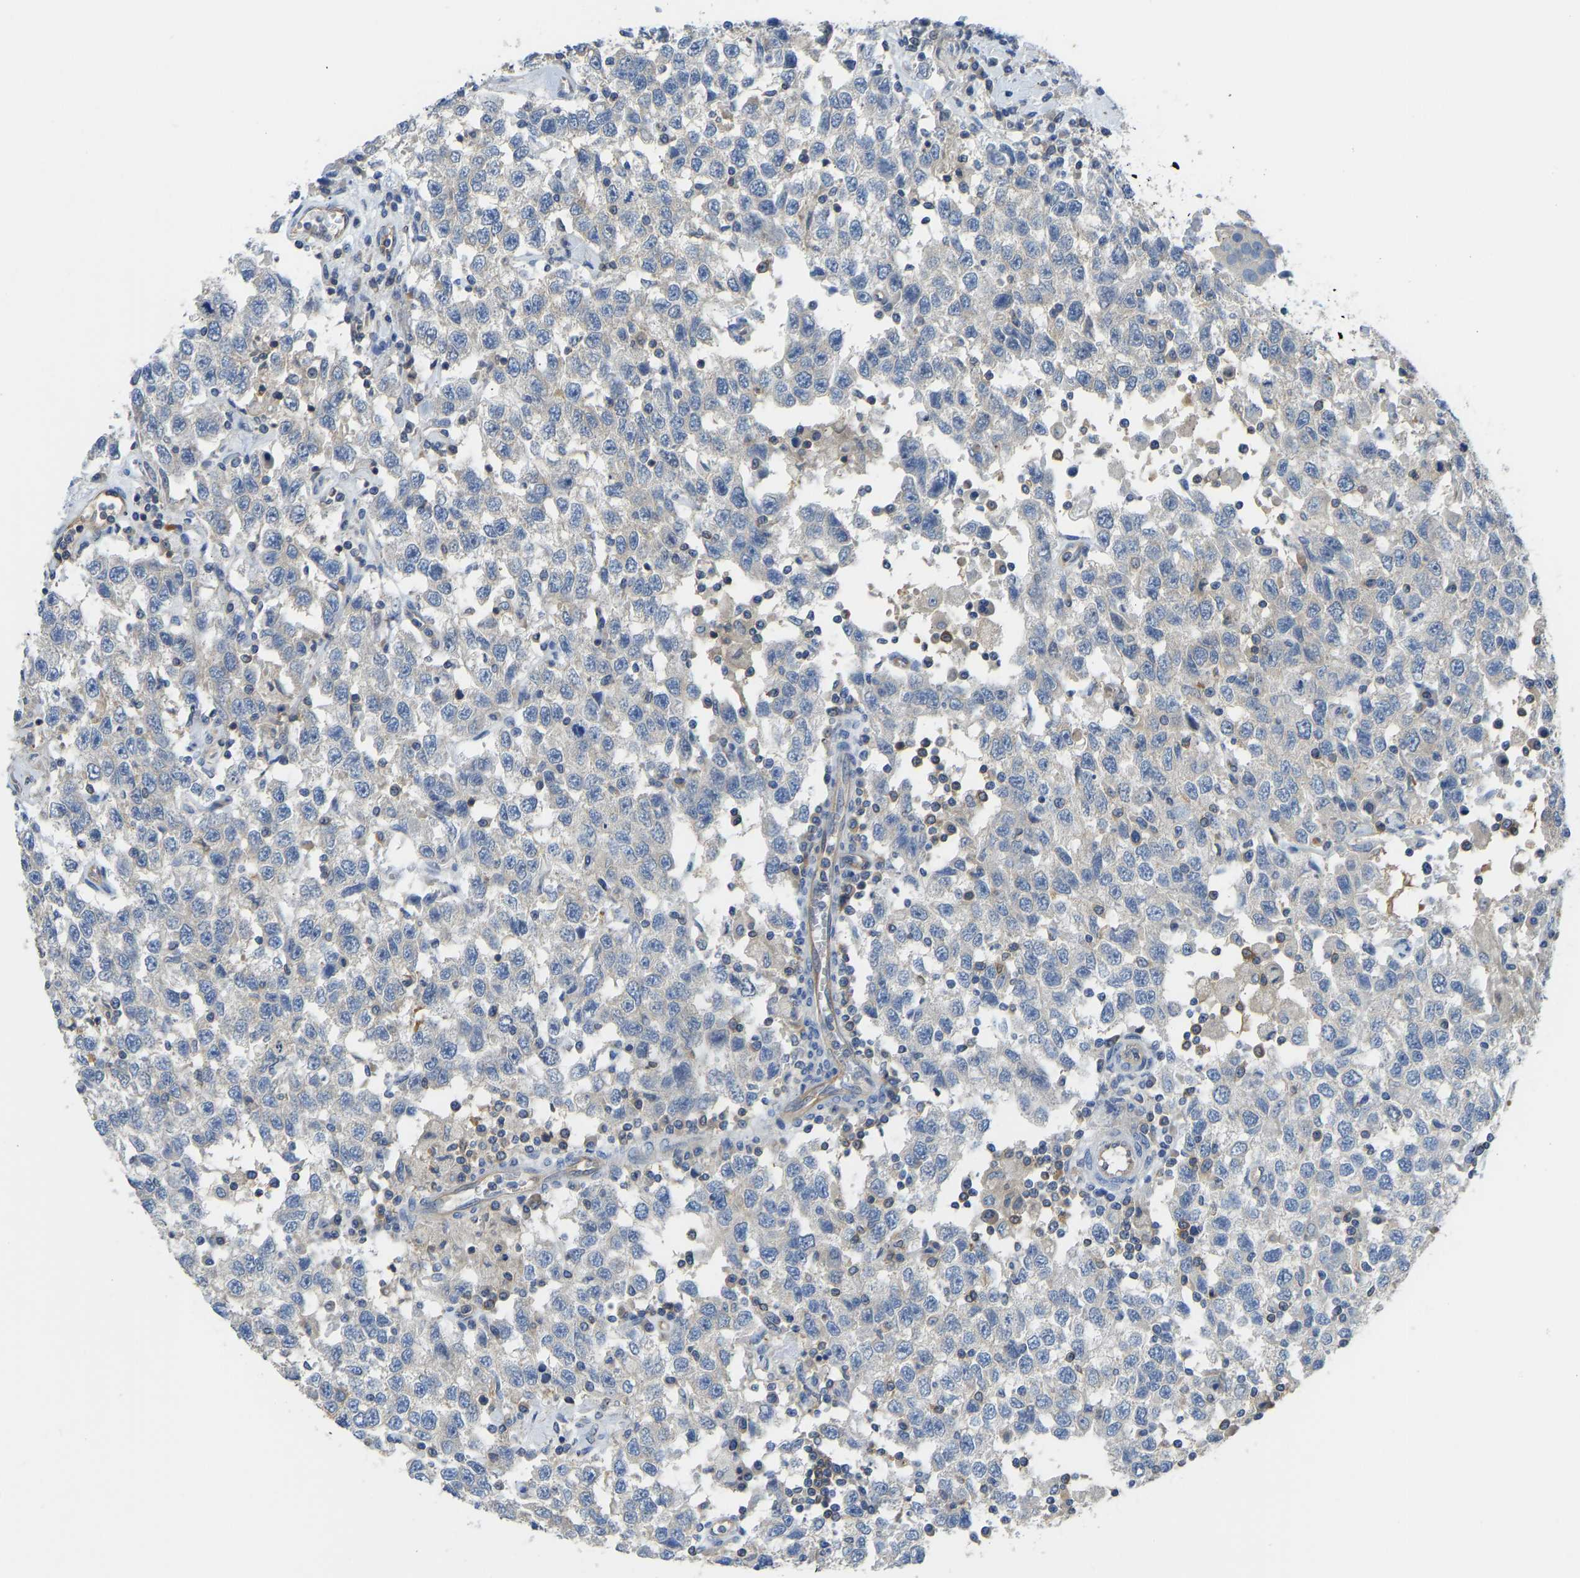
{"staining": {"intensity": "negative", "quantity": "none", "location": "none"}, "tissue": "testis cancer", "cell_type": "Tumor cells", "image_type": "cancer", "snomed": [{"axis": "morphology", "description": "Seminoma, NOS"}, {"axis": "topography", "description": "Testis"}], "caption": "Testis seminoma stained for a protein using immunohistochemistry exhibits no expression tumor cells.", "gene": "PPP3CA", "patient": {"sex": "male", "age": 41}}